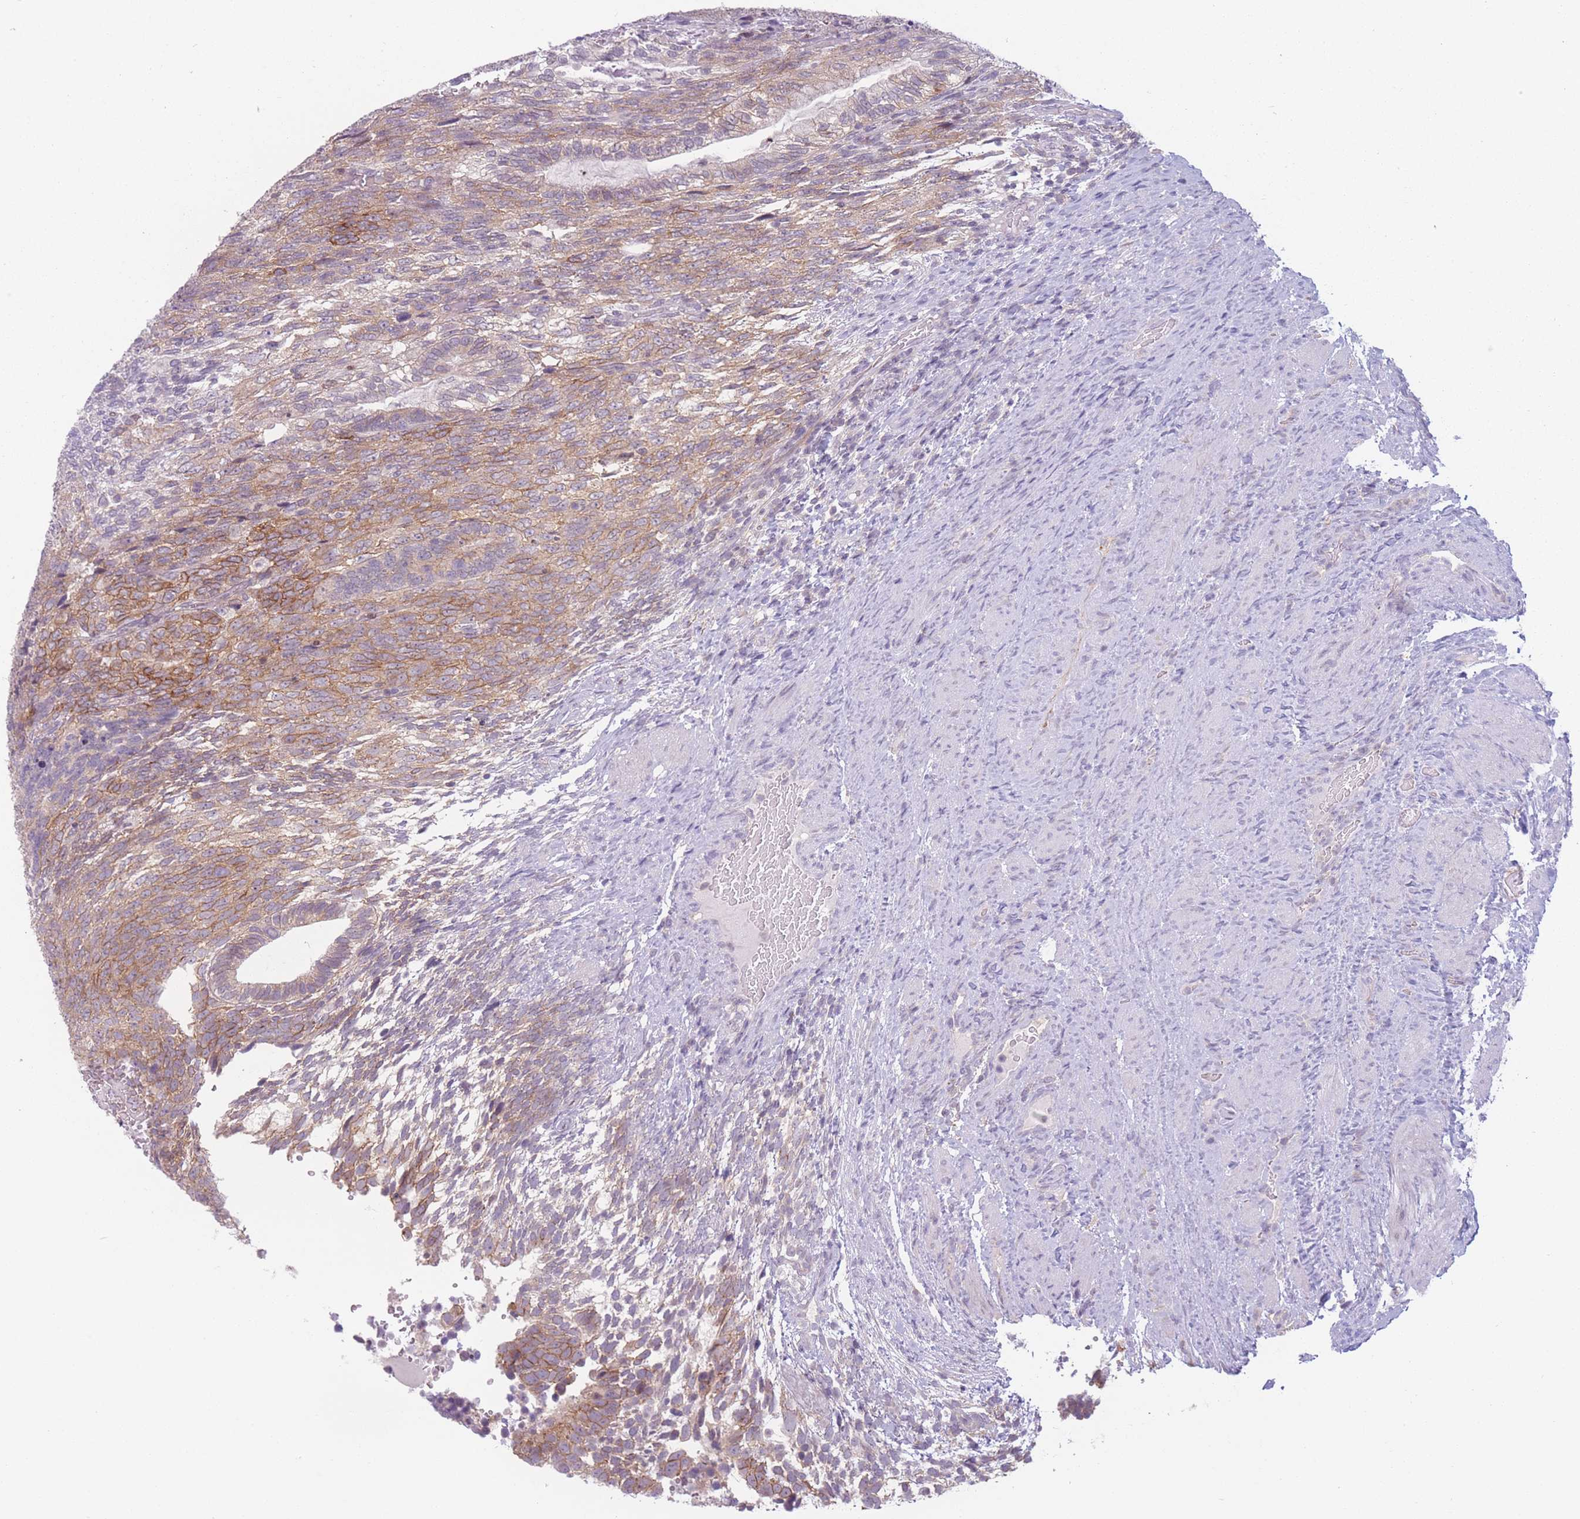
{"staining": {"intensity": "moderate", "quantity": "25%-75%", "location": "cytoplasmic/membranous"}, "tissue": "testis cancer", "cell_type": "Tumor cells", "image_type": "cancer", "snomed": [{"axis": "morphology", "description": "Carcinoma, Embryonal, NOS"}, {"axis": "topography", "description": "Testis"}], "caption": "Approximately 25%-75% of tumor cells in human testis cancer (embryonal carcinoma) exhibit moderate cytoplasmic/membranous protein positivity as visualized by brown immunohistochemical staining.", "gene": "ZNF439", "patient": {"sex": "male", "age": 23}}